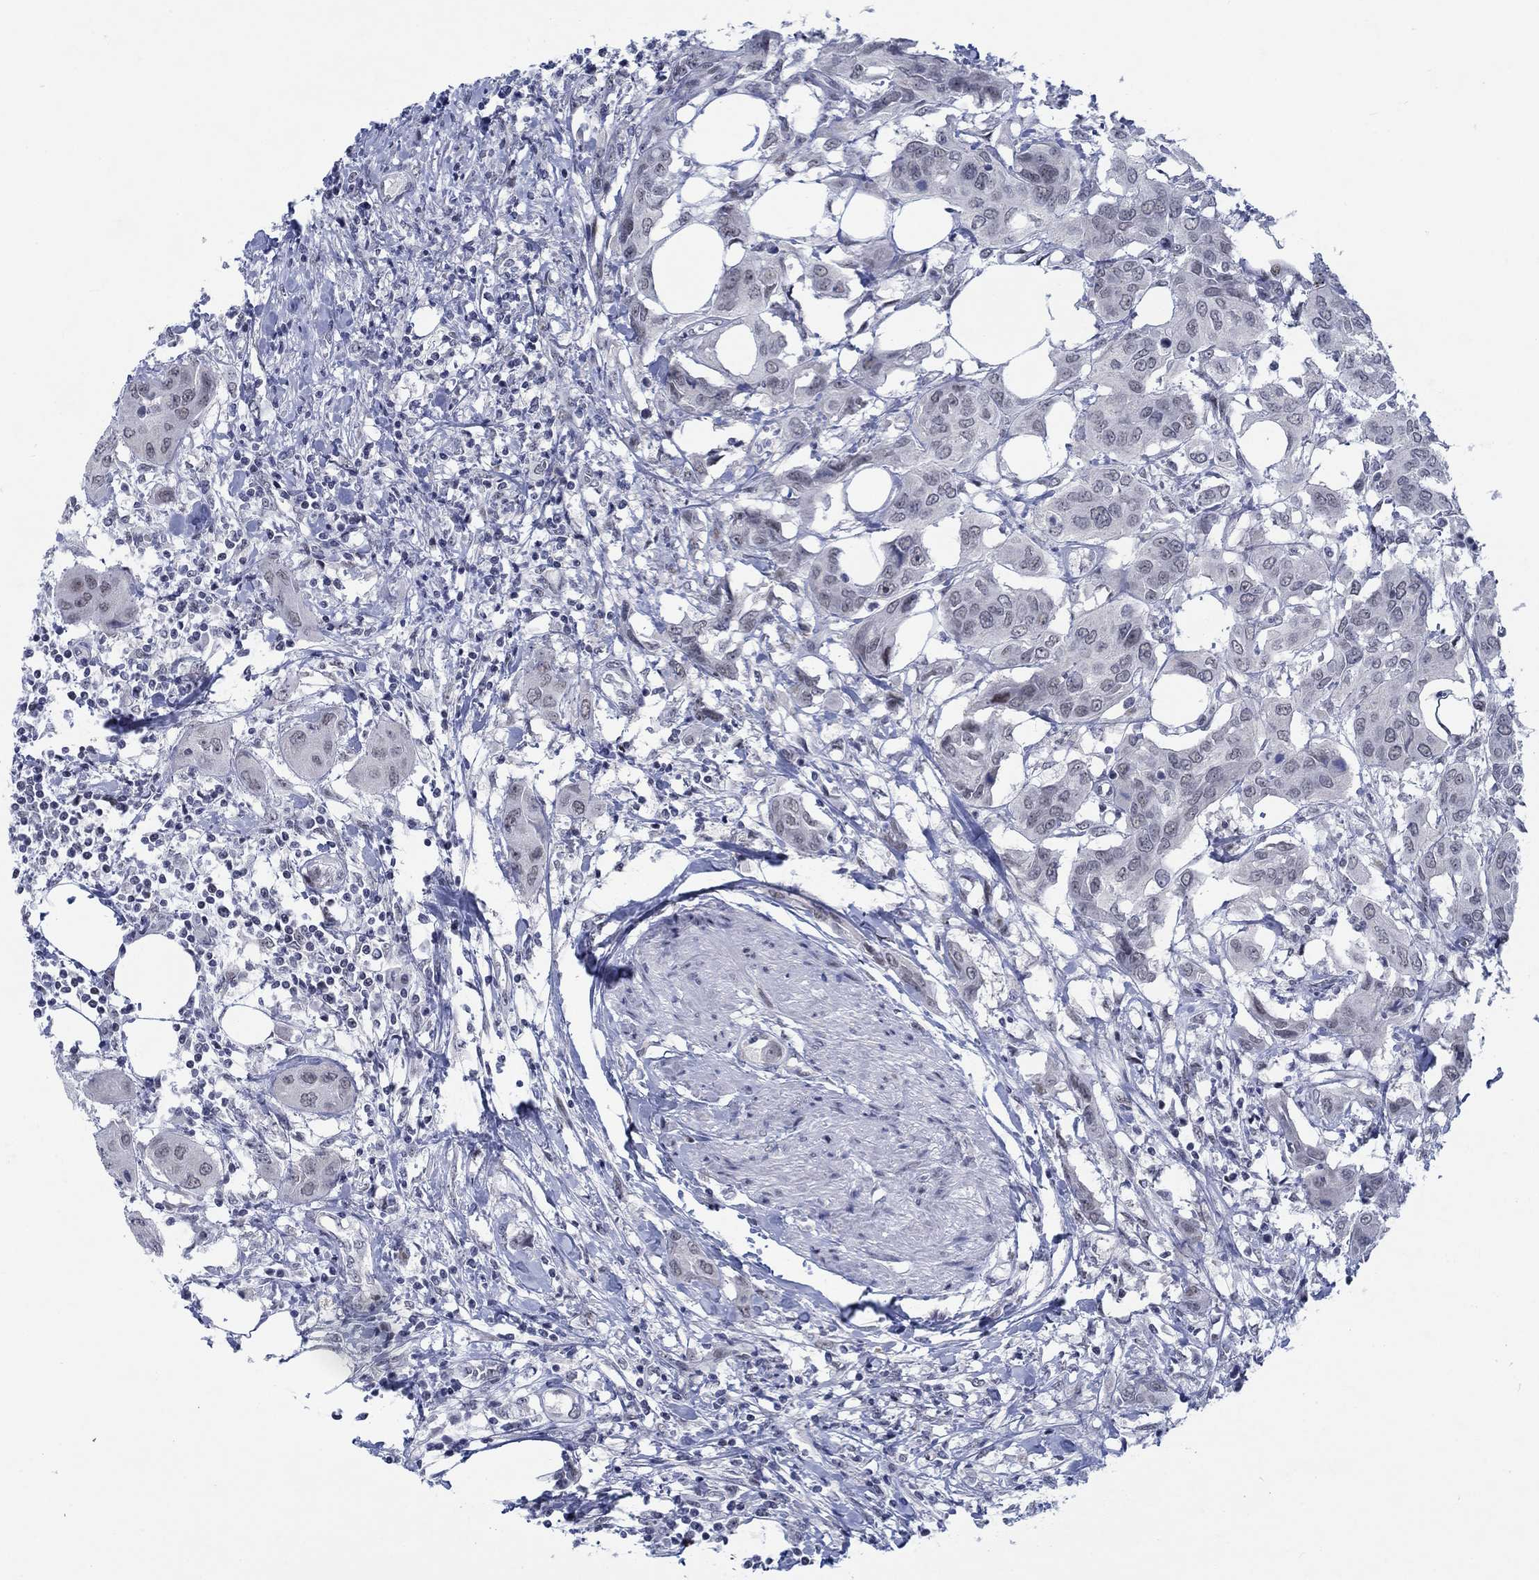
{"staining": {"intensity": "negative", "quantity": "none", "location": "none"}, "tissue": "urothelial cancer", "cell_type": "Tumor cells", "image_type": "cancer", "snomed": [{"axis": "morphology", "description": "Urothelial carcinoma, NOS"}, {"axis": "morphology", "description": "Urothelial carcinoma, High grade"}, {"axis": "topography", "description": "Urinary bladder"}], "caption": "Immunohistochemical staining of human urothelial cancer reveals no significant positivity in tumor cells.", "gene": "NEU3", "patient": {"sex": "male", "age": 63}}